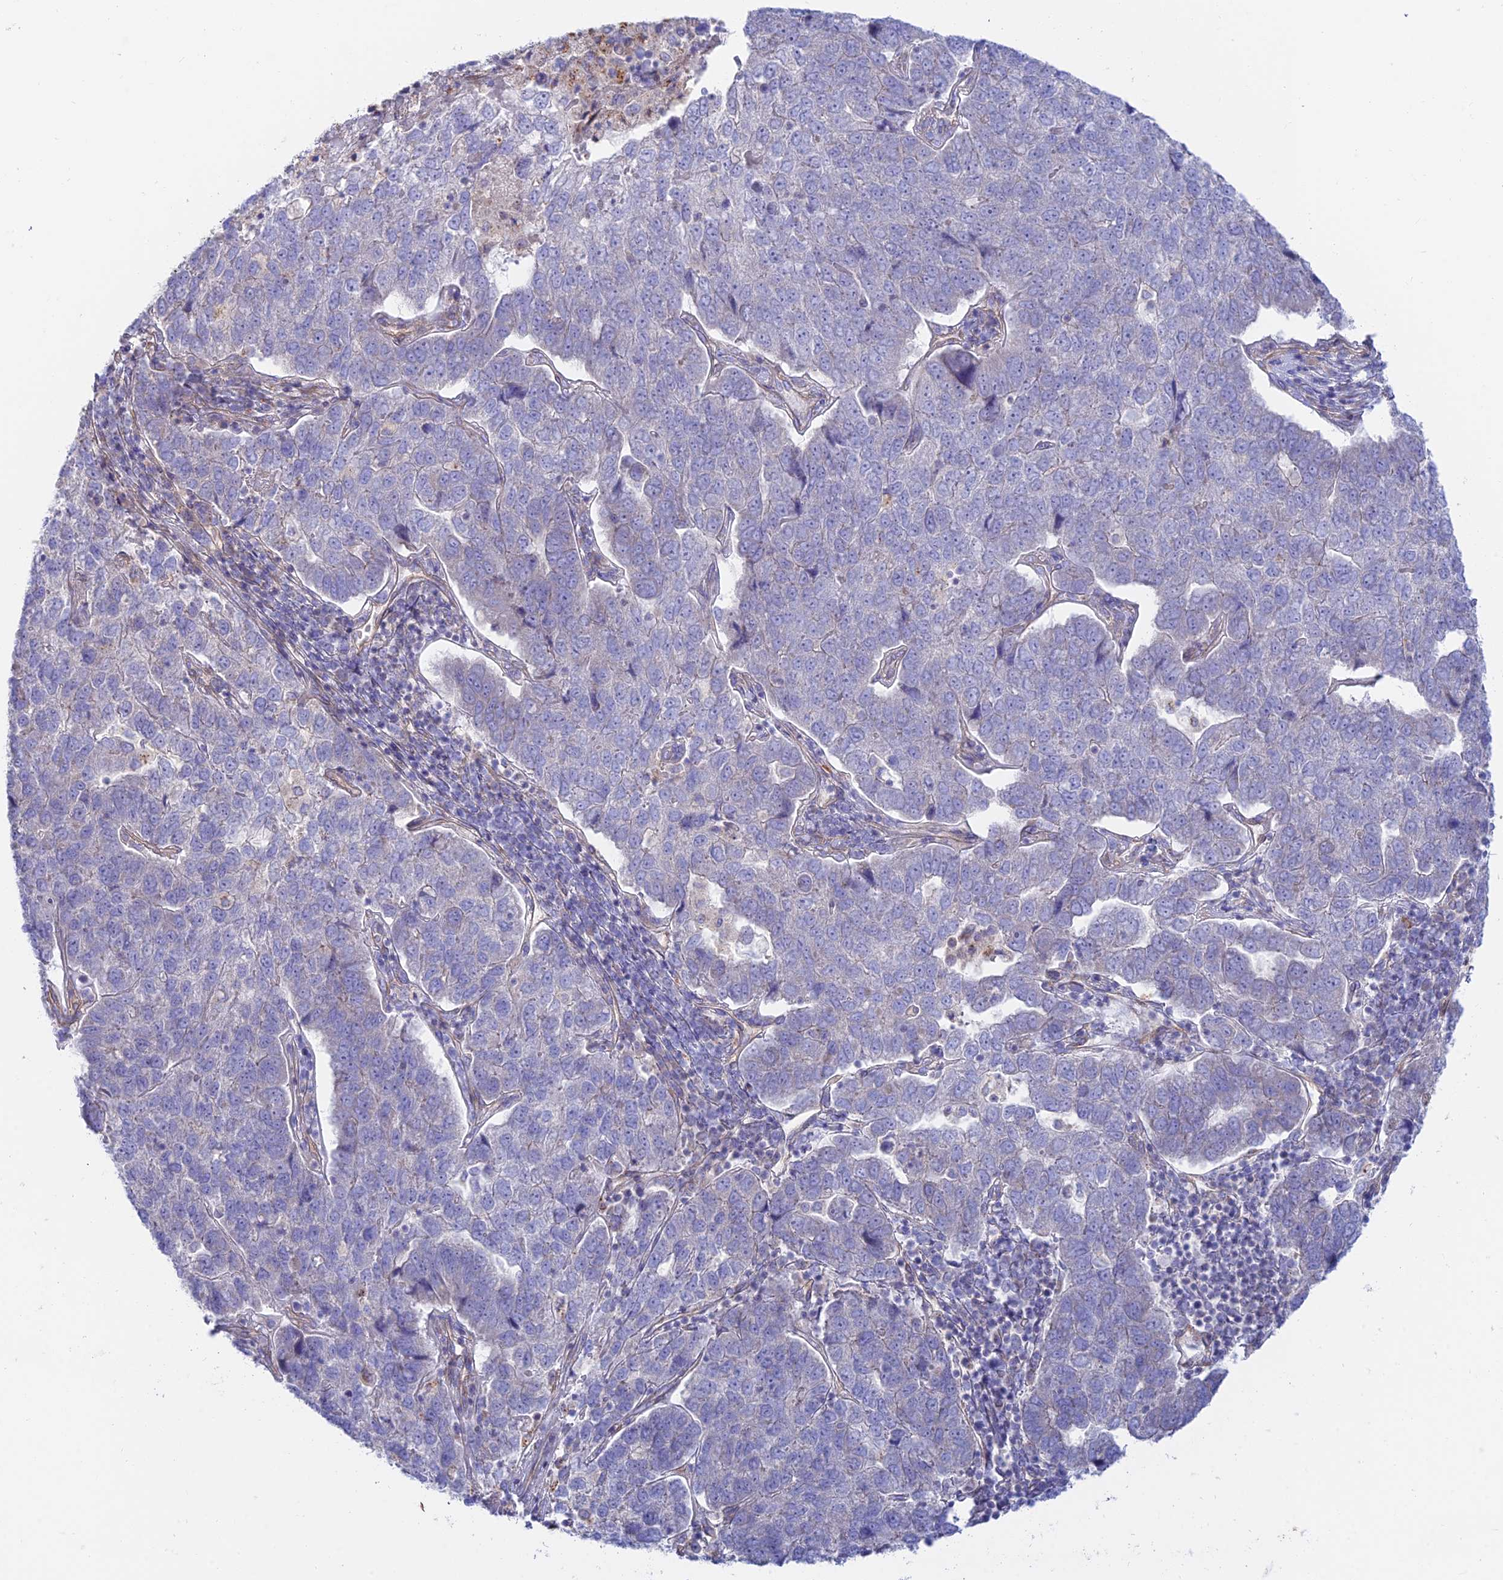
{"staining": {"intensity": "negative", "quantity": "none", "location": "none"}, "tissue": "pancreatic cancer", "cell_type": "Tumor cells", "image_type": "cancer", "snomed": [{"axis": "morphology", "description": "Adenocarcinoma, NOS"}, {"axis": "topography", "description": "Pancreas"}], "caption": "DAB (3,3'-diaminobenzidine) immunohistochemical staining of human pancreatic cancer displays no significant positivity in tumor cells.", "gene": "KCNAB1", "patient": {"sex": "female", "age": 61}}